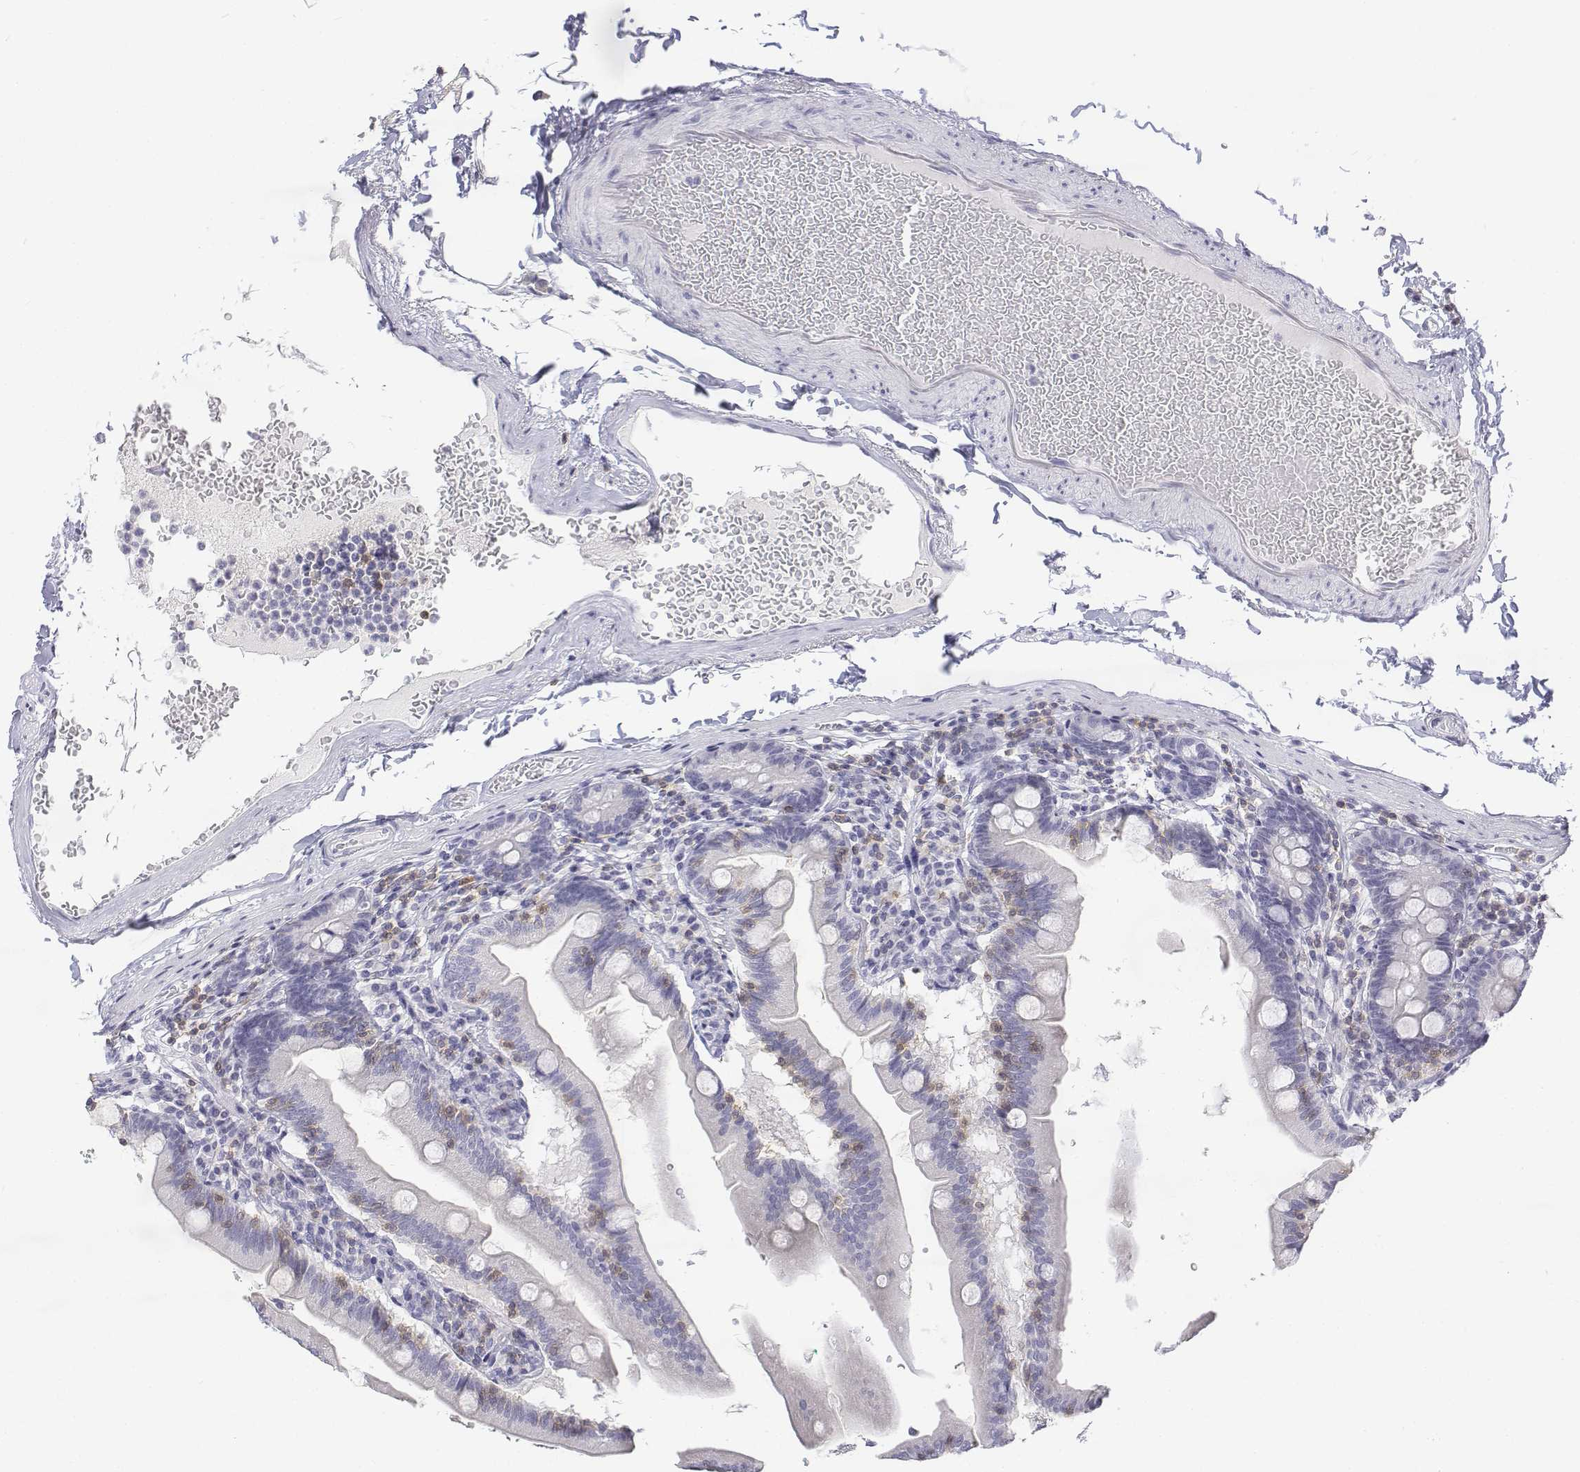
{"staining": {"intensity": "negative", "quantity": "none", "location": "none"}, "tissue": "duodenum", "cell_type": "Glandular cells", "image_type": "normal", "snomed": [{"axis": "morphology", "description": "Normal tissue, NOS"}, {"axis": "topography", "description": "Duodenum"}], "caption": "The immunohistochemistry (IHC) image has no significant expression in glandular cells of duodenum.", "gene": "CD3E", "patient": {"sex": "female", "age": 67}}